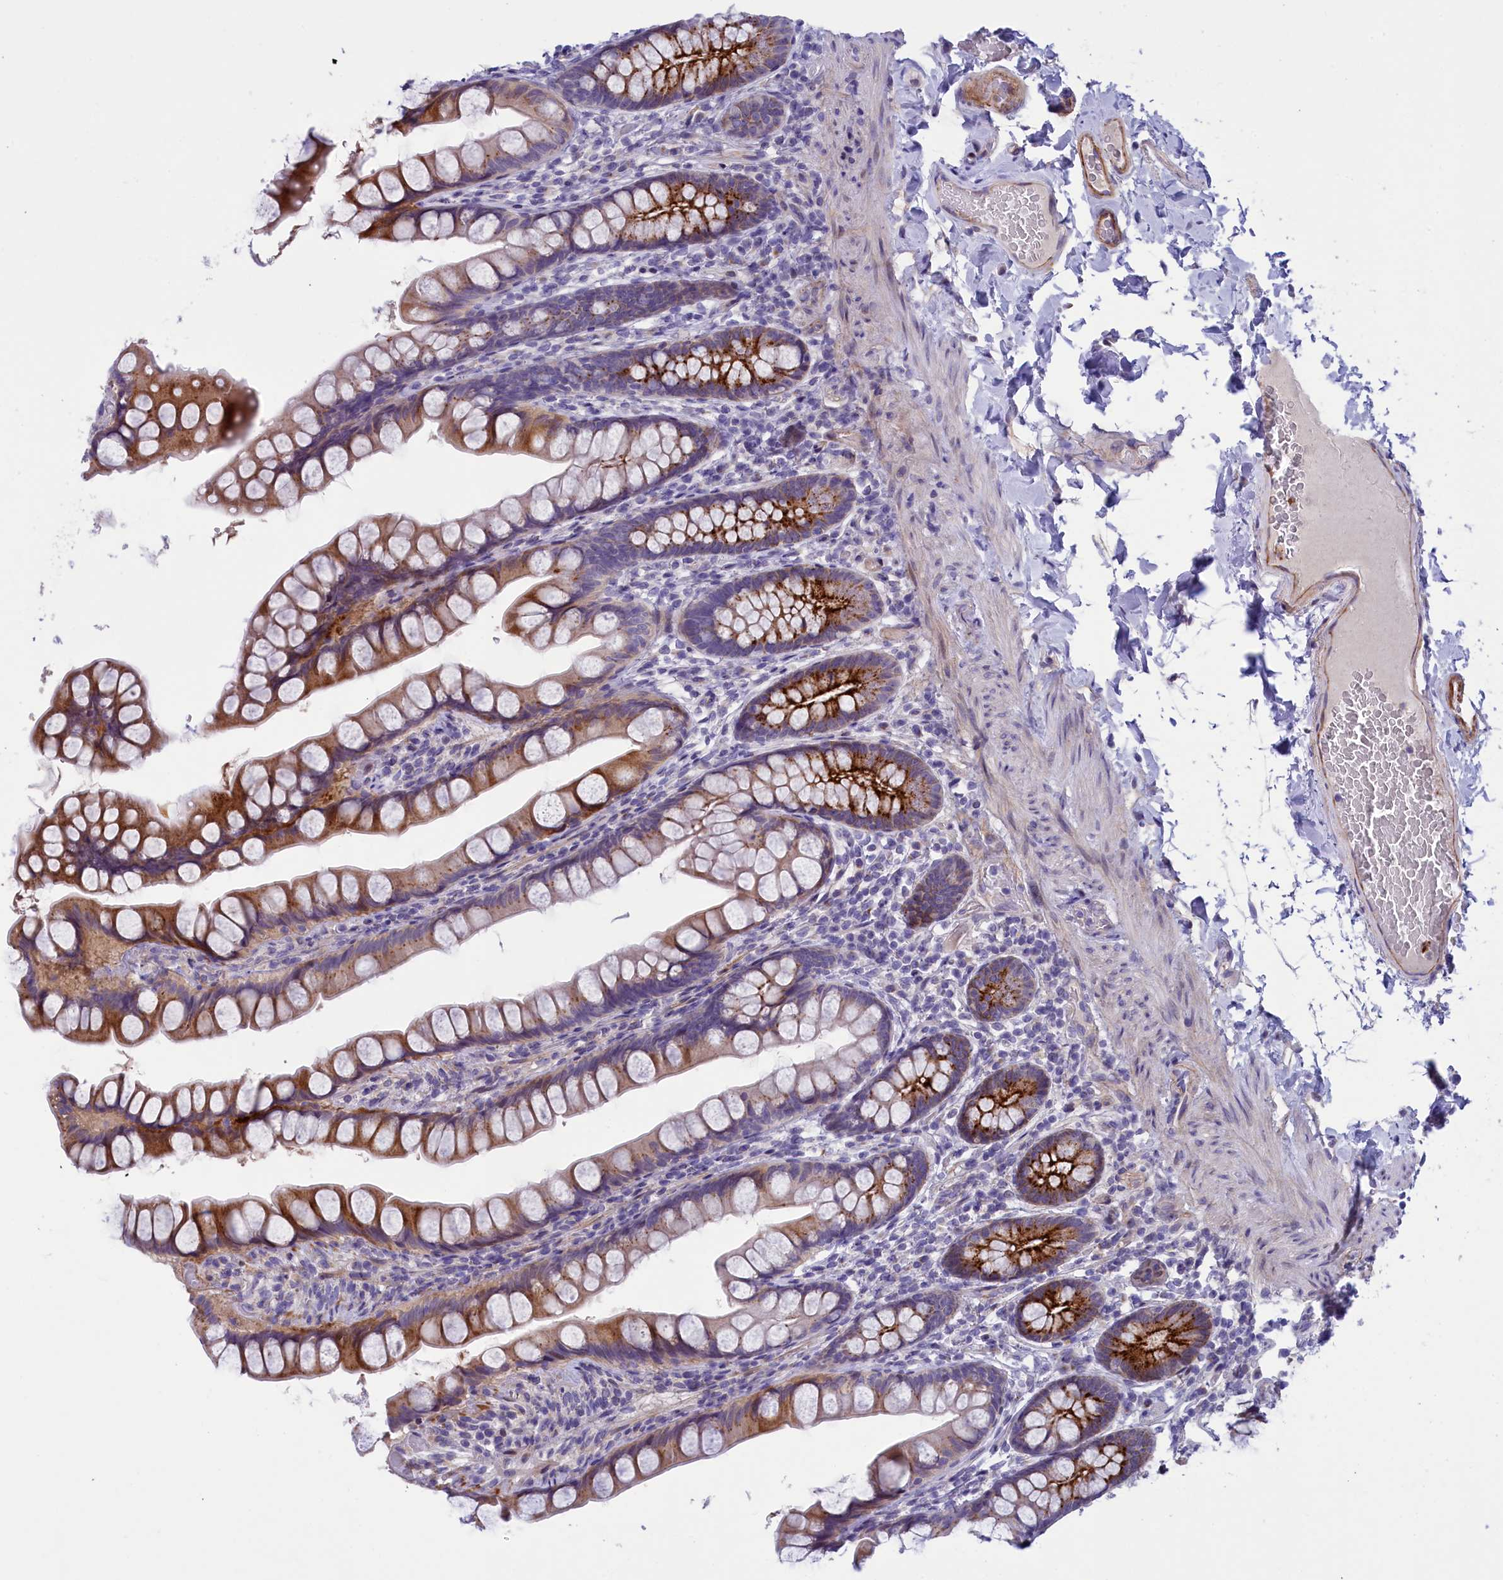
{"staining": {"intensity": "strong", "quantity": "25%-75%", "location": "cytoplasmic/membranous"}, "tissue": "small intestine", "cell_type": "Glandular cells", "image_type": "normal", "snomed": [{"axis": "morphology", "description": "Normal tissue, NOS"}, {"axis": "topography", "description": "Small intestine"}], "caption": "A brown stain highlights strong cytoplasmic/membranous staining of a protein in glandular cells of normal human small intestine. (DAB (3,3'-diaminobenzidine) IHC with brightfield microscopy, high magnification).", "gene": "LOXL1", "patient": {"sex": "male", "age": 70}}